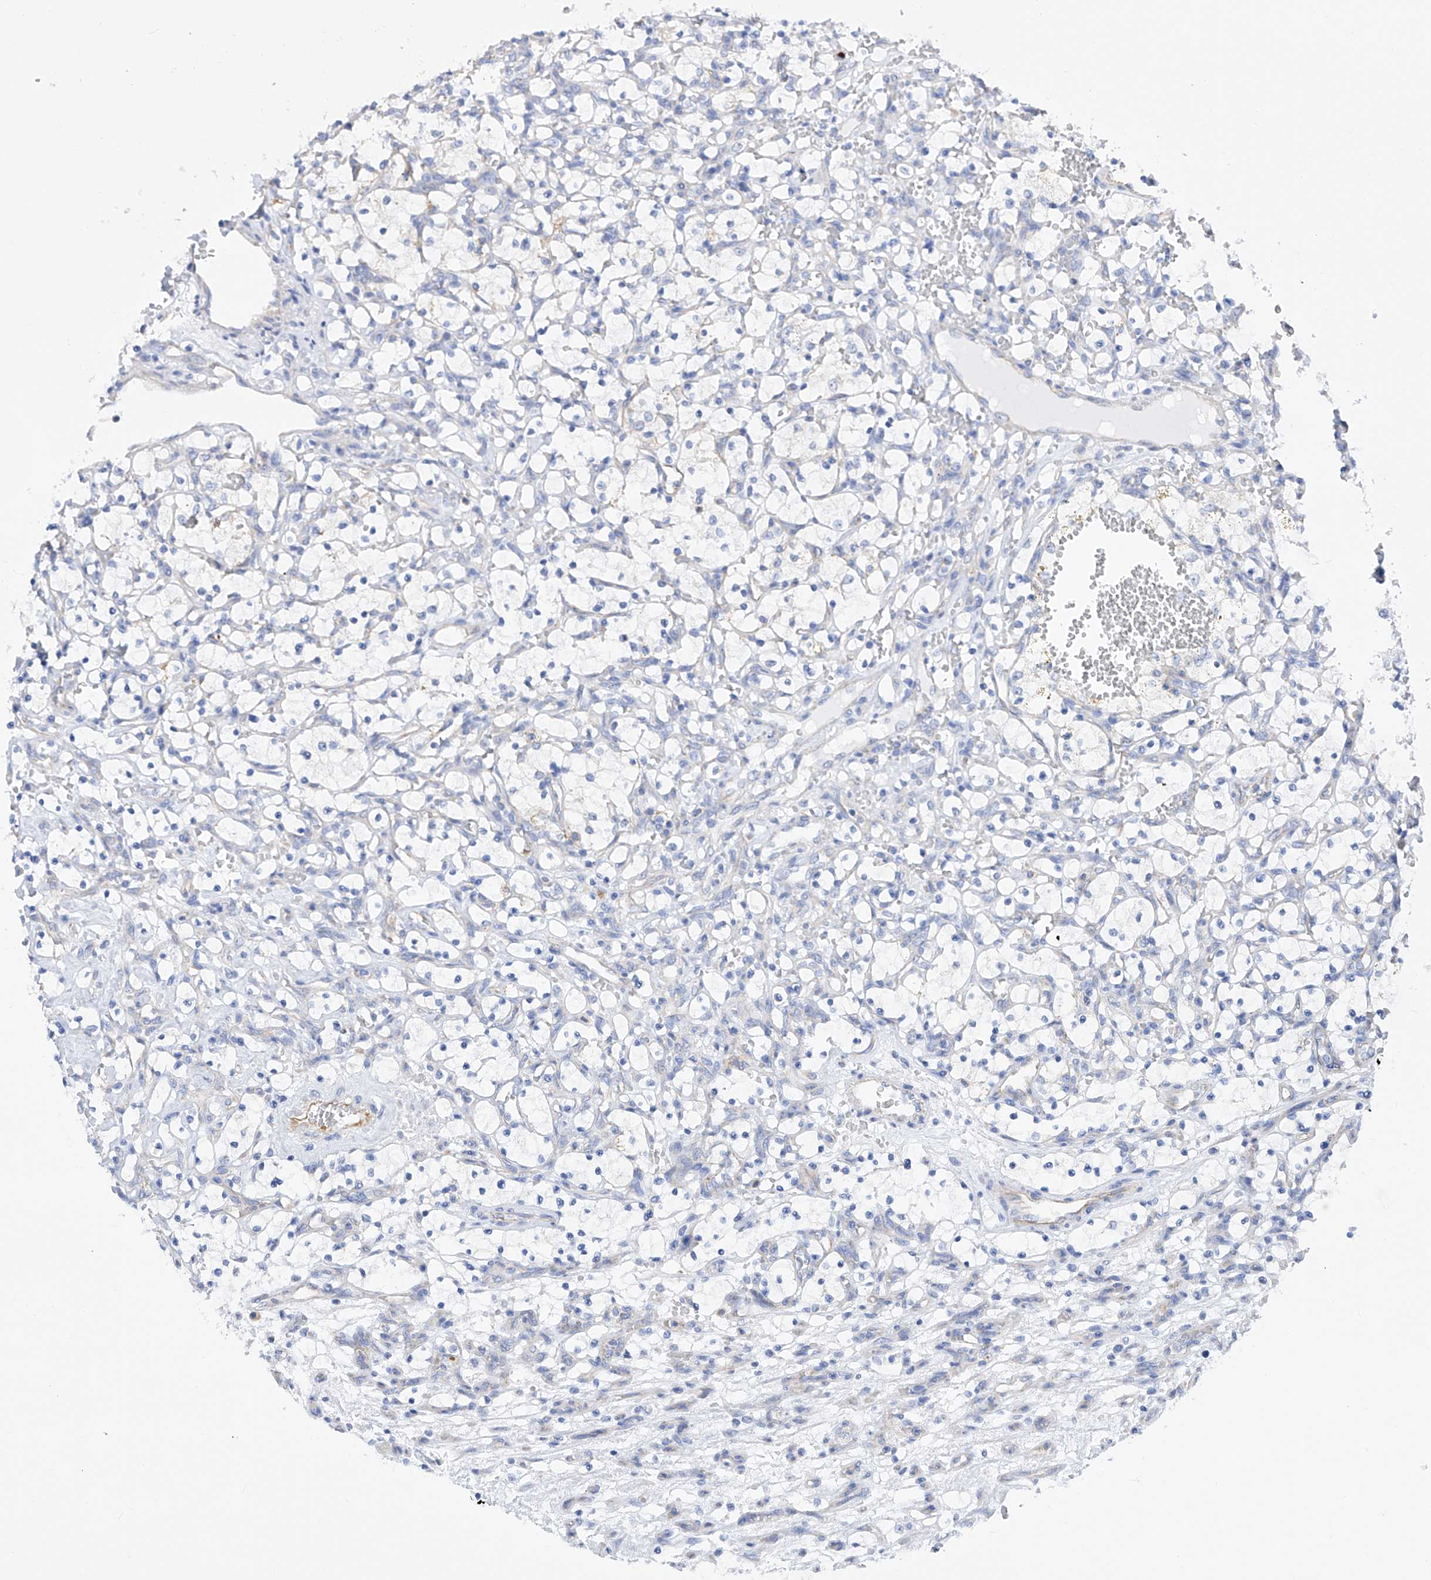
{"staining": {"intensity": "negative", "quantity": "none", "location": "none"}, "tissue": "renal cancer", "cell_type": "Tumor cells", "image_type": "cancer", "snomed": [{"axis": "morphology", "description": "Adenocarcinoma, NOS"}, {"axis": "topography", "description": "Kidney"}], "caption": "The immunohistochemistry (IHC) image has no significant expression in tumor cells of renal cancer tissue.", "gene": "FLG", "patient": {"sex": "female", "age": 69}}